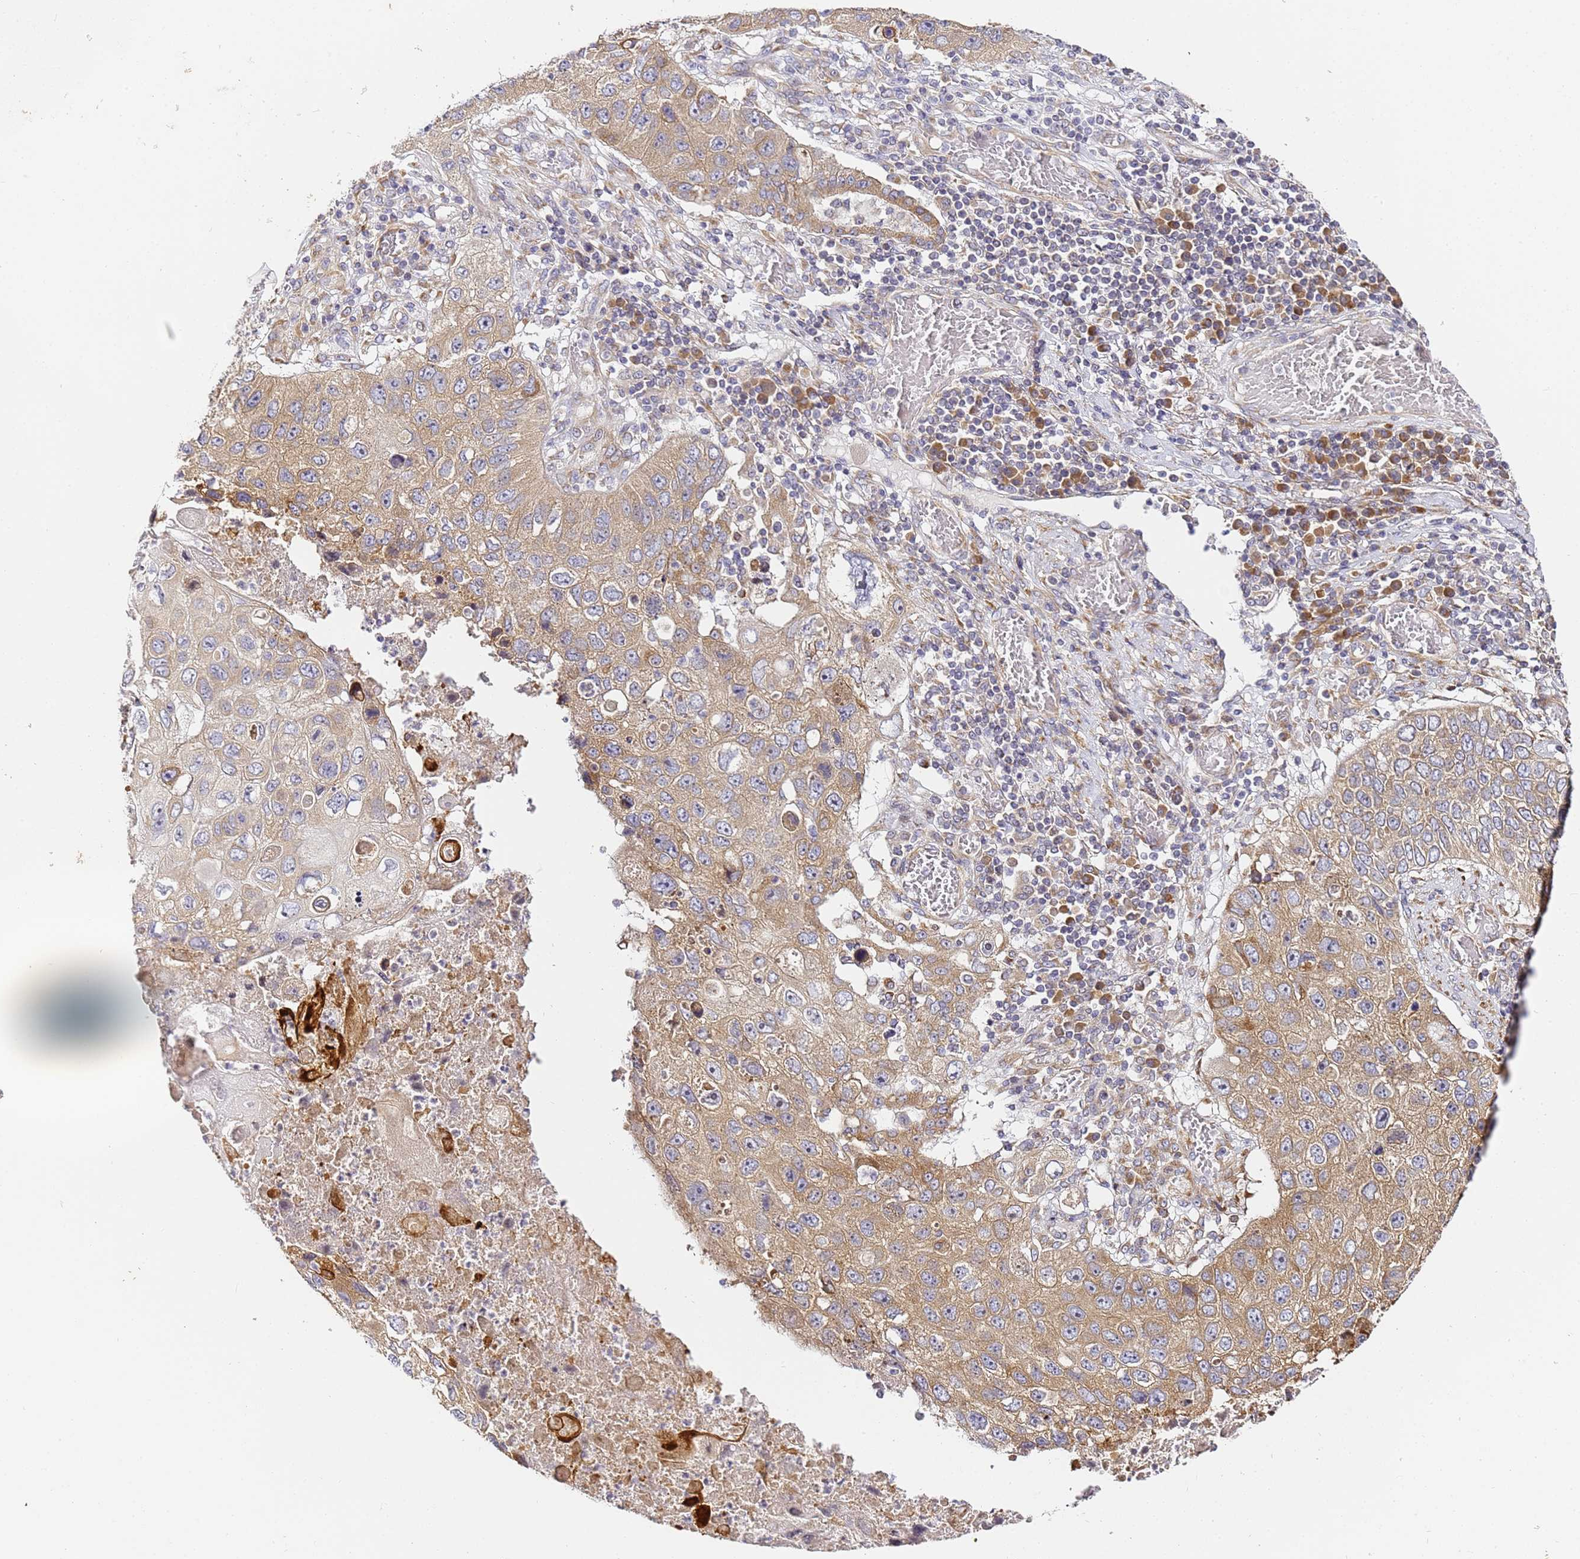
{"staining": {"intensity": "moderate", "quantity": ">75%", "location": "cytoplasmic/membranous"}, "tissue": "lung cancer", "cell_type": "Tumor cells", "image_type": "cancer", "snomed": [{"axis": "morphology", "description": "Squamous cell carcinoma, NOS"}, {"axis": "topography", "description": "Lung"}], "caption": "This histopathology image demonstrates squamous cell carcinoma (lung) stained with immunohistochemistry (IHC) to label a protein in brown. The cytoplasmic/membranous of tumor cells show moderate positivity for the protein. Nuclei are counter-stained blue.", "gene": "RPL13A", "patient": {"sex": "male", "age": 61}}